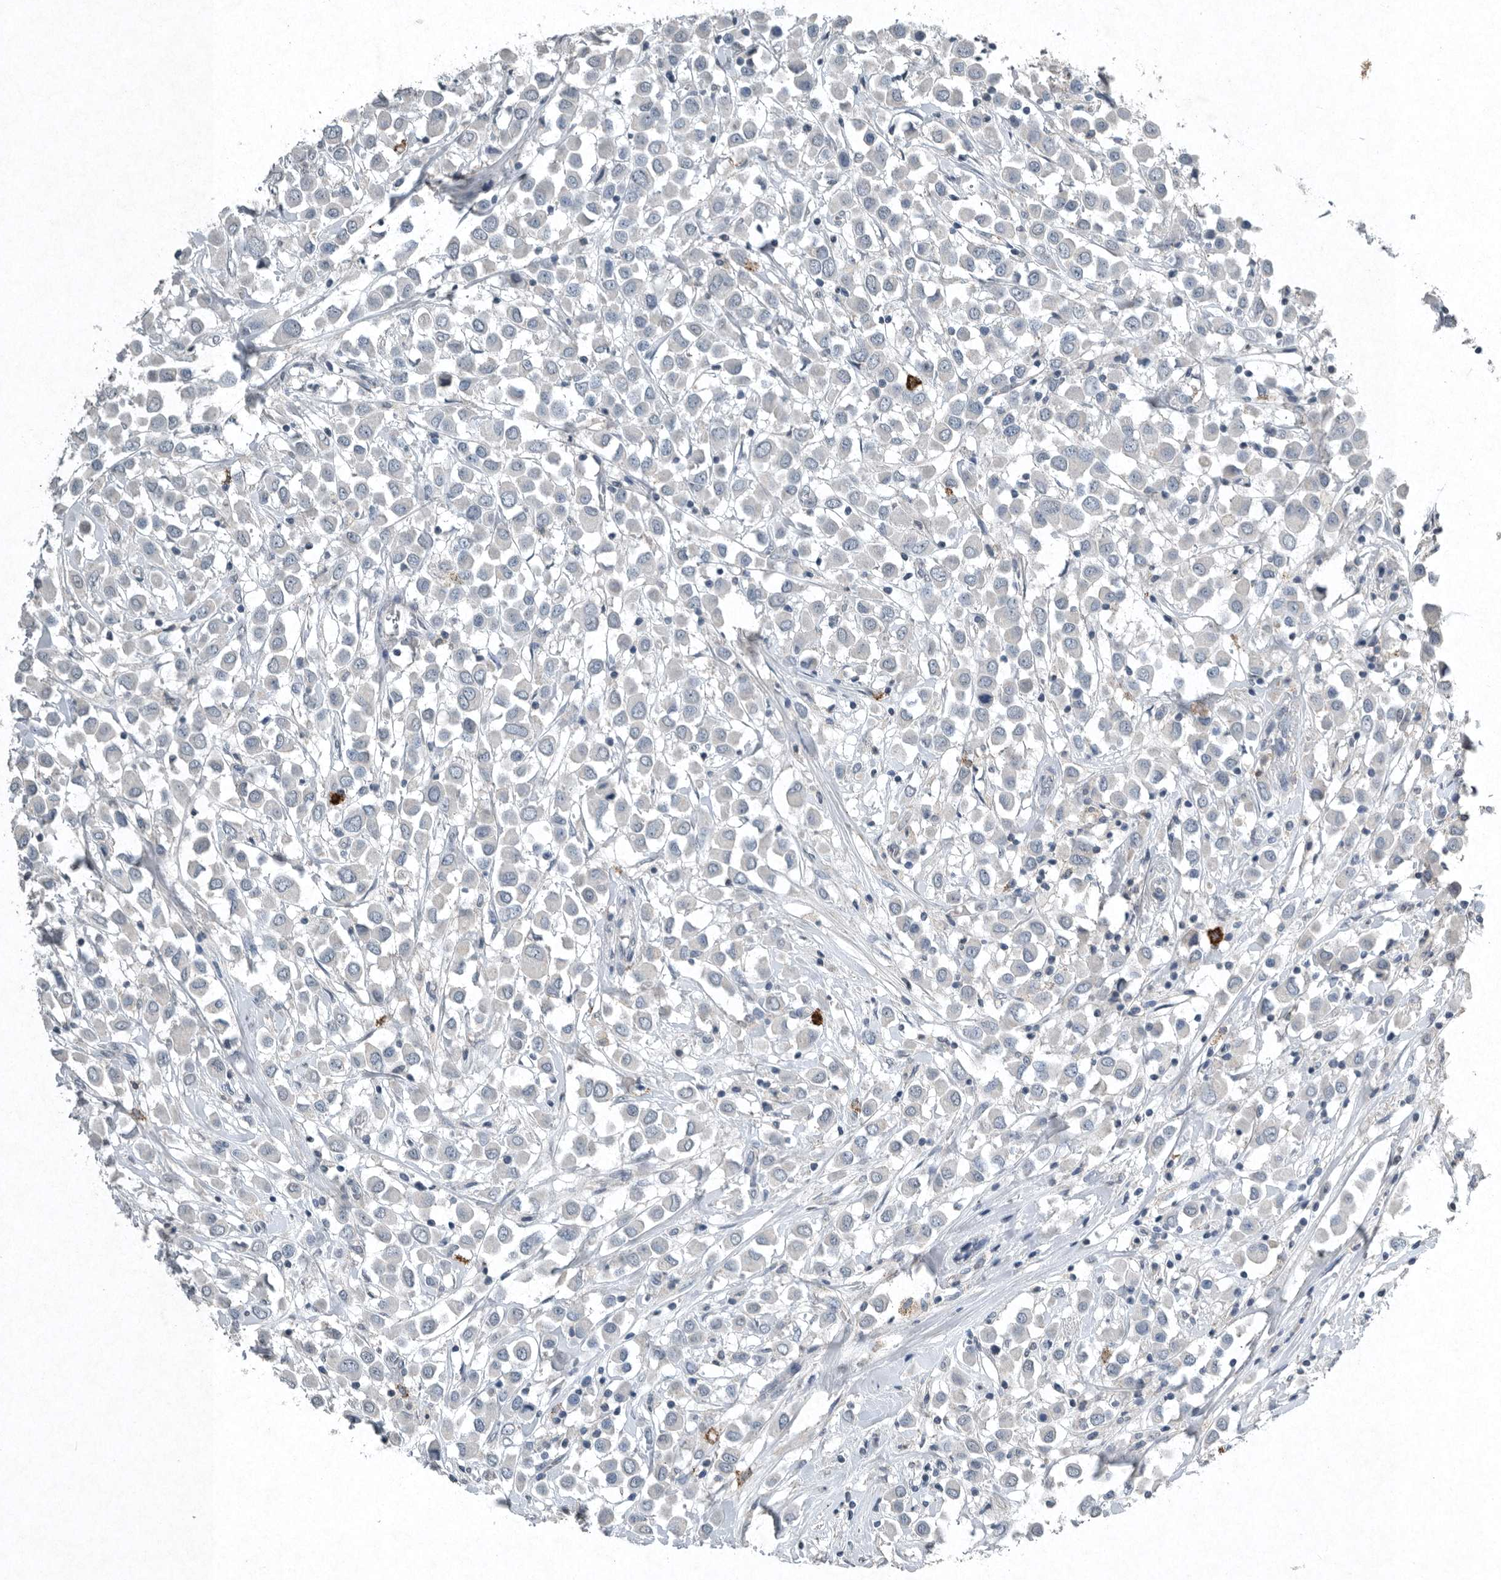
{"staining": {"intensity": "negative", "quantity": "none", "location": "none"}, "tissue": "breast cancer", "cell_type": "Tumor cells", "image_type": "cancer", "snomed": [{"axis": "morphology", "description": "Duct carcinoma"}, {"axis": "topography", "description": "Breast"}], "caption": "Tumor cells are negative for brown protein staining in breast invasive ductal carcinoma. Nuclei are stained in blue.", "gene": "IL20", "patient": {"sex": "female", "age": 61}}